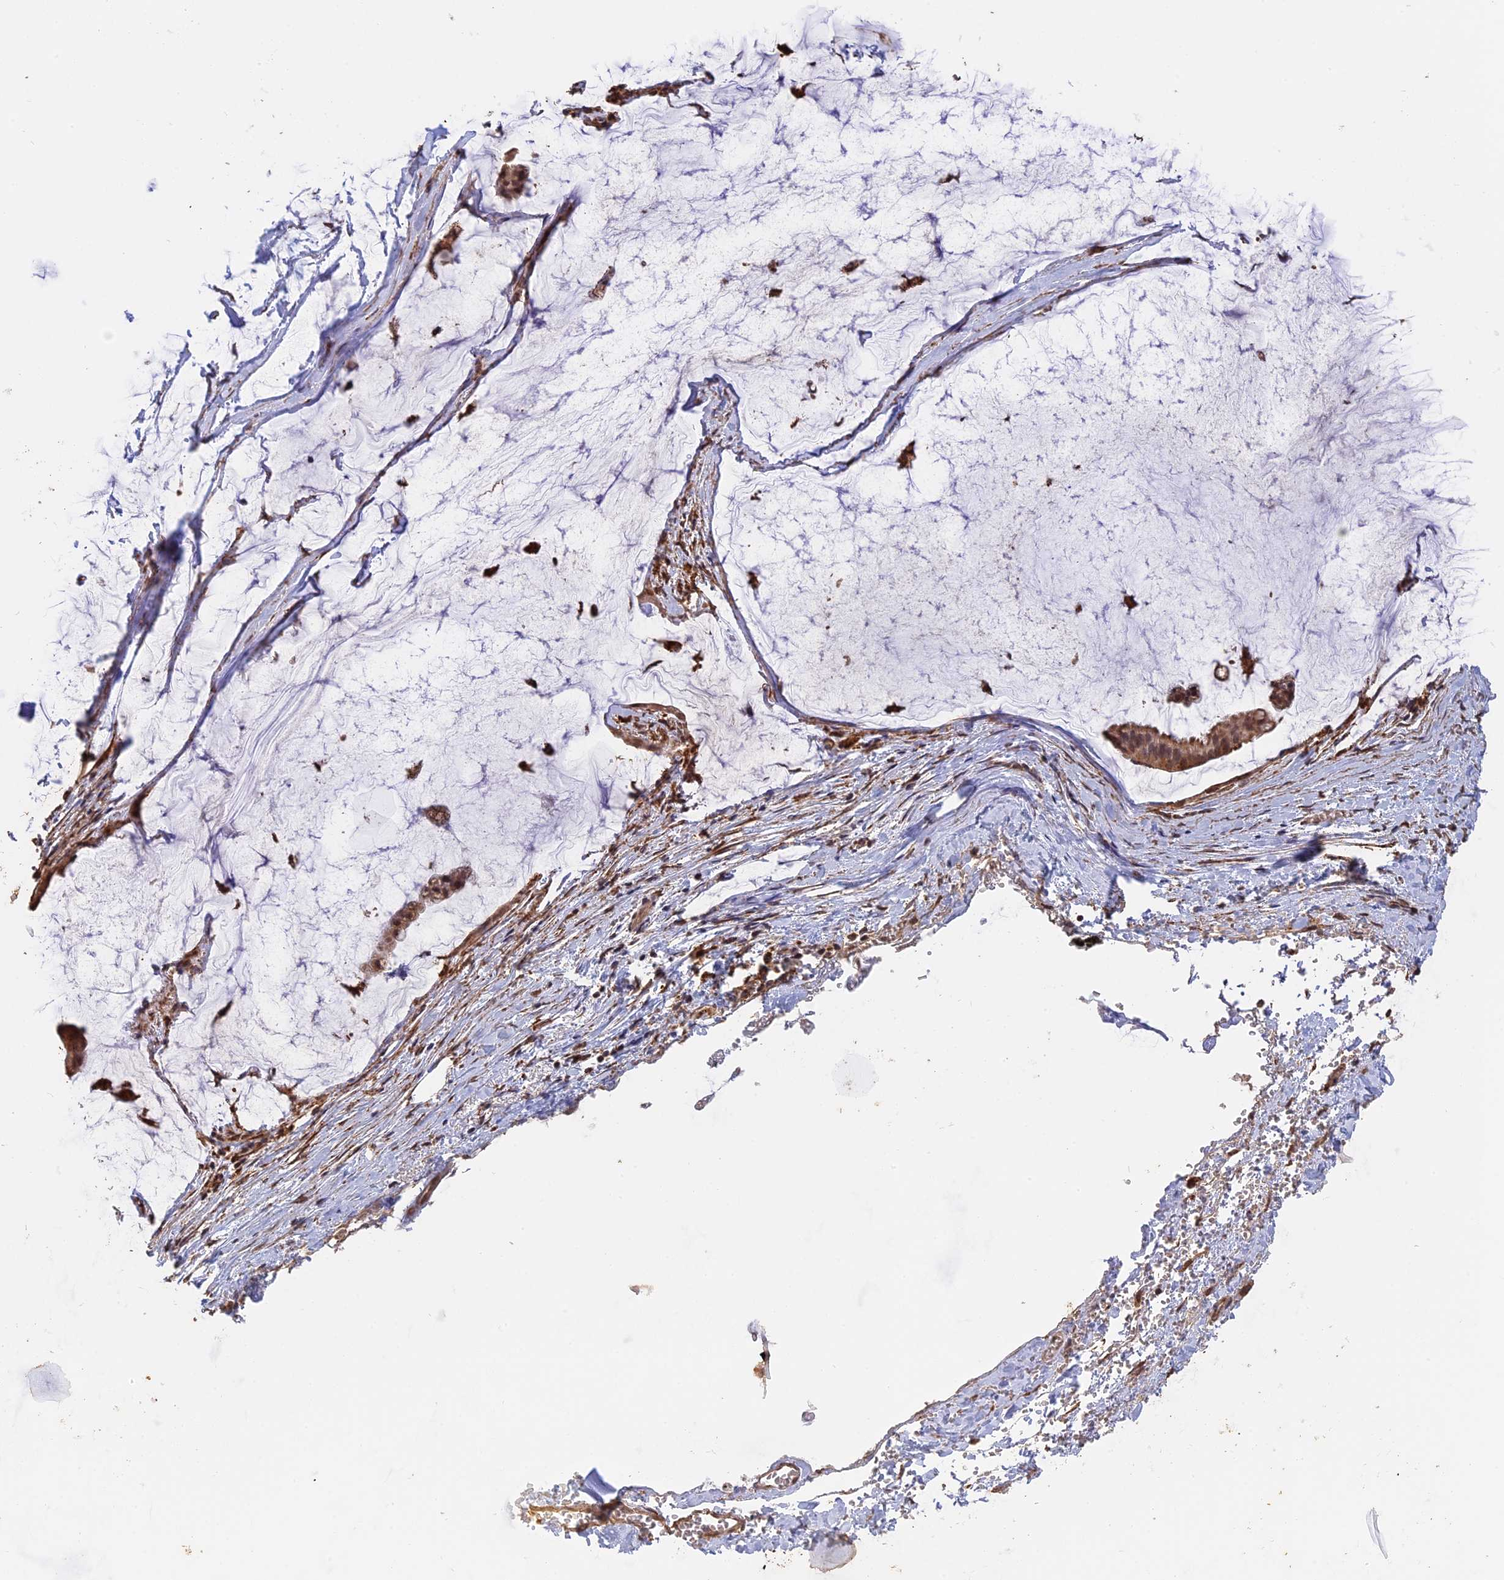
{"staining": {"intensity": "moderate", "quantity": ">75%", "location": "cytoplasmic/membranous,nuclear"}, "tissue": "ovarian cancer", "cell_type": "Tumor cells", "image_type": "cancer", "snomed": [{"axis": "morphology", "description": "Cystadenocarcinoma, mucinous, NOS"}, {"axis": "topography", "description": "Ovary"}], "caption": "Immunohistochemical staining of human ovarian cancer (mucinous cystadenocarcinoma) reveals medium levels of moderate cytoplasmic/membranous and nuclear positivity in approximately >75% of tumor cells.", "gene": "FAM210B", "patient": {"sex": "female", "age": 73}}